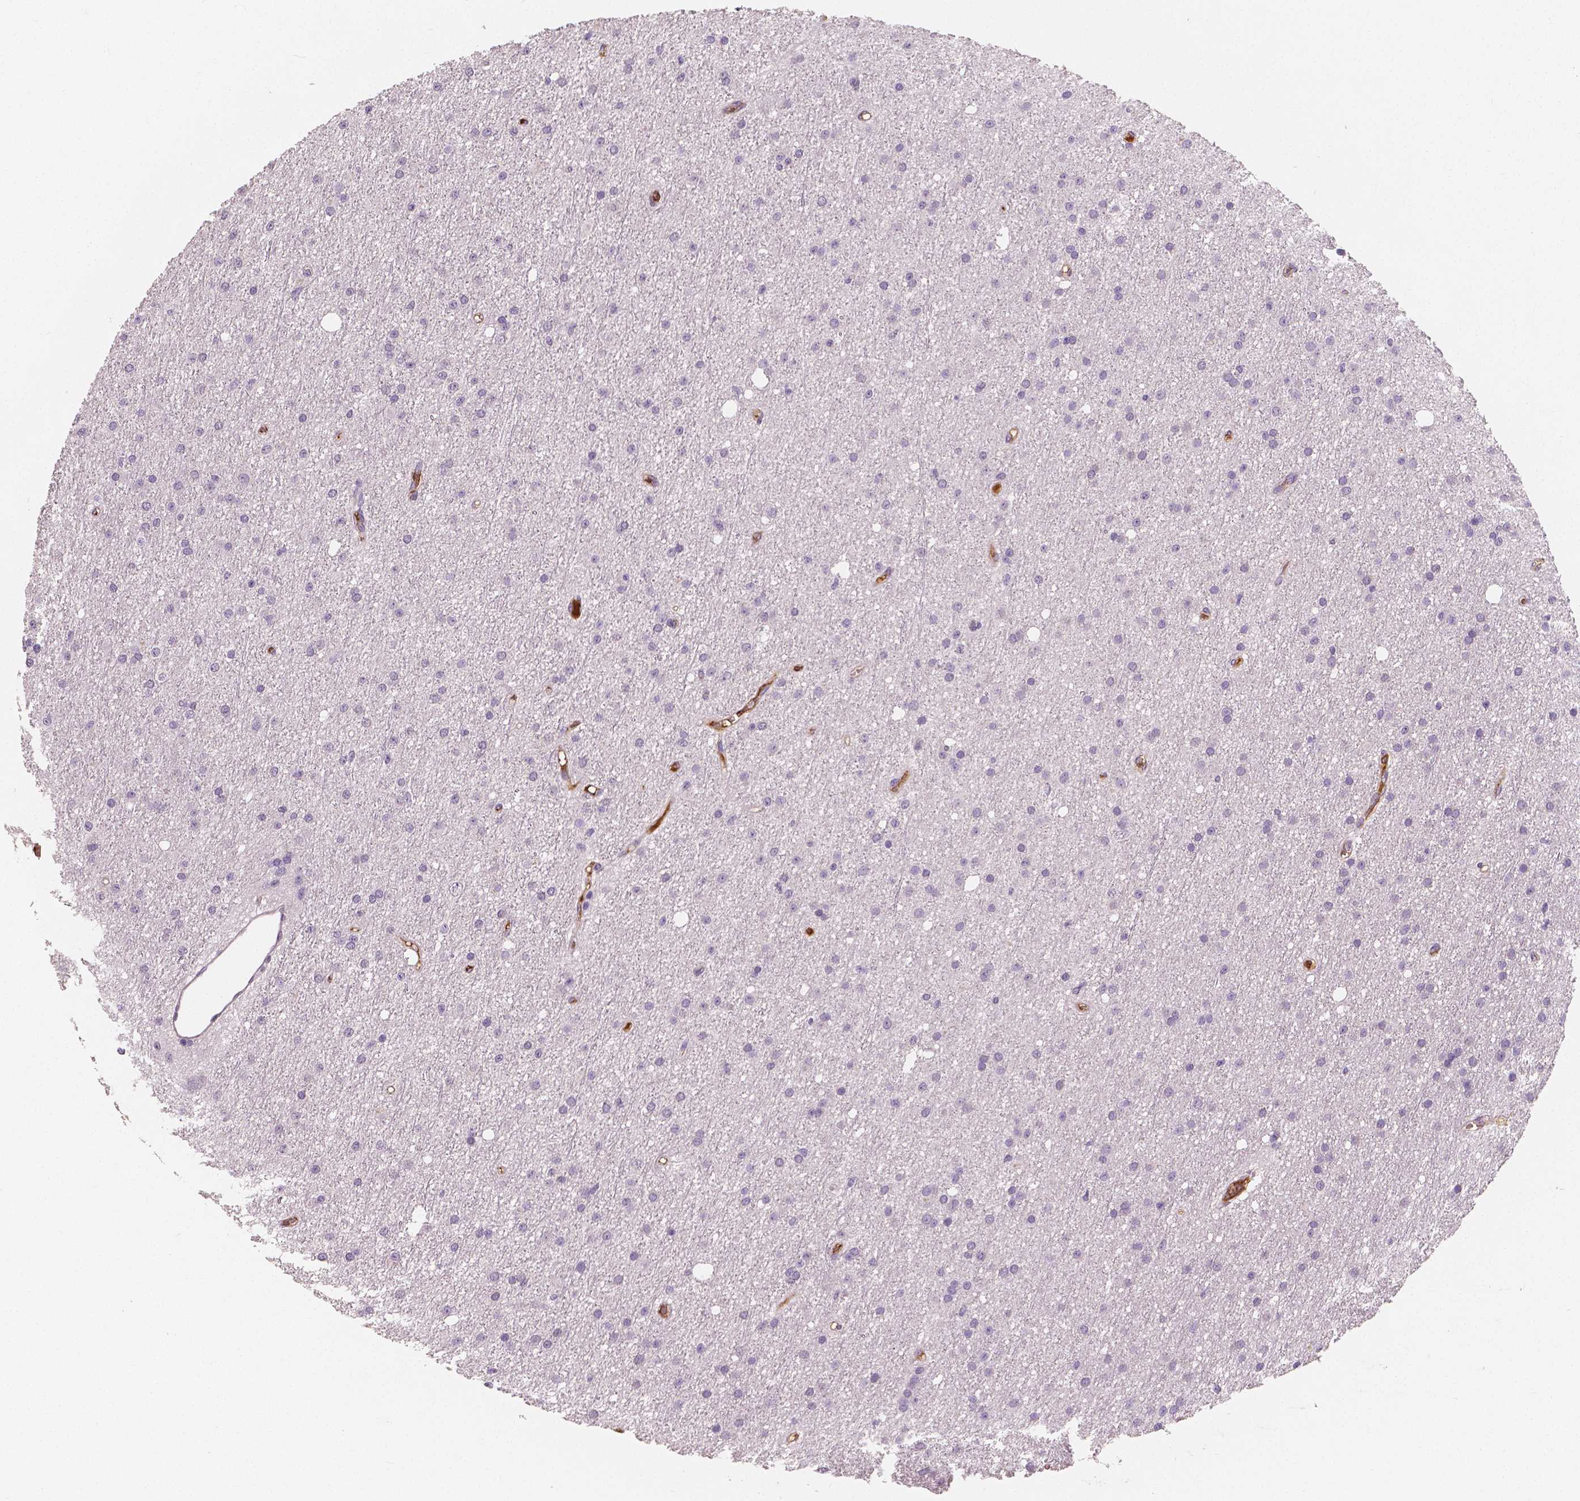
{"staining": {"intensity": "negative", "quantity": "none", "location": "none"}, "tissue": "glioma", "cell_type": "Tumor cells", "image_type": "cancer", "snomed": [{"axis": "morphology", "description": "Glioma, malignant, Low grade"}, {"axis": "topography", "description": "Brain"}], "caption": "Immunohistochemical staining of glioma exhibits no significant positivity in tumor cells.", "gene": "APOA4", "patient": {"sex": "male", "age": 27}}